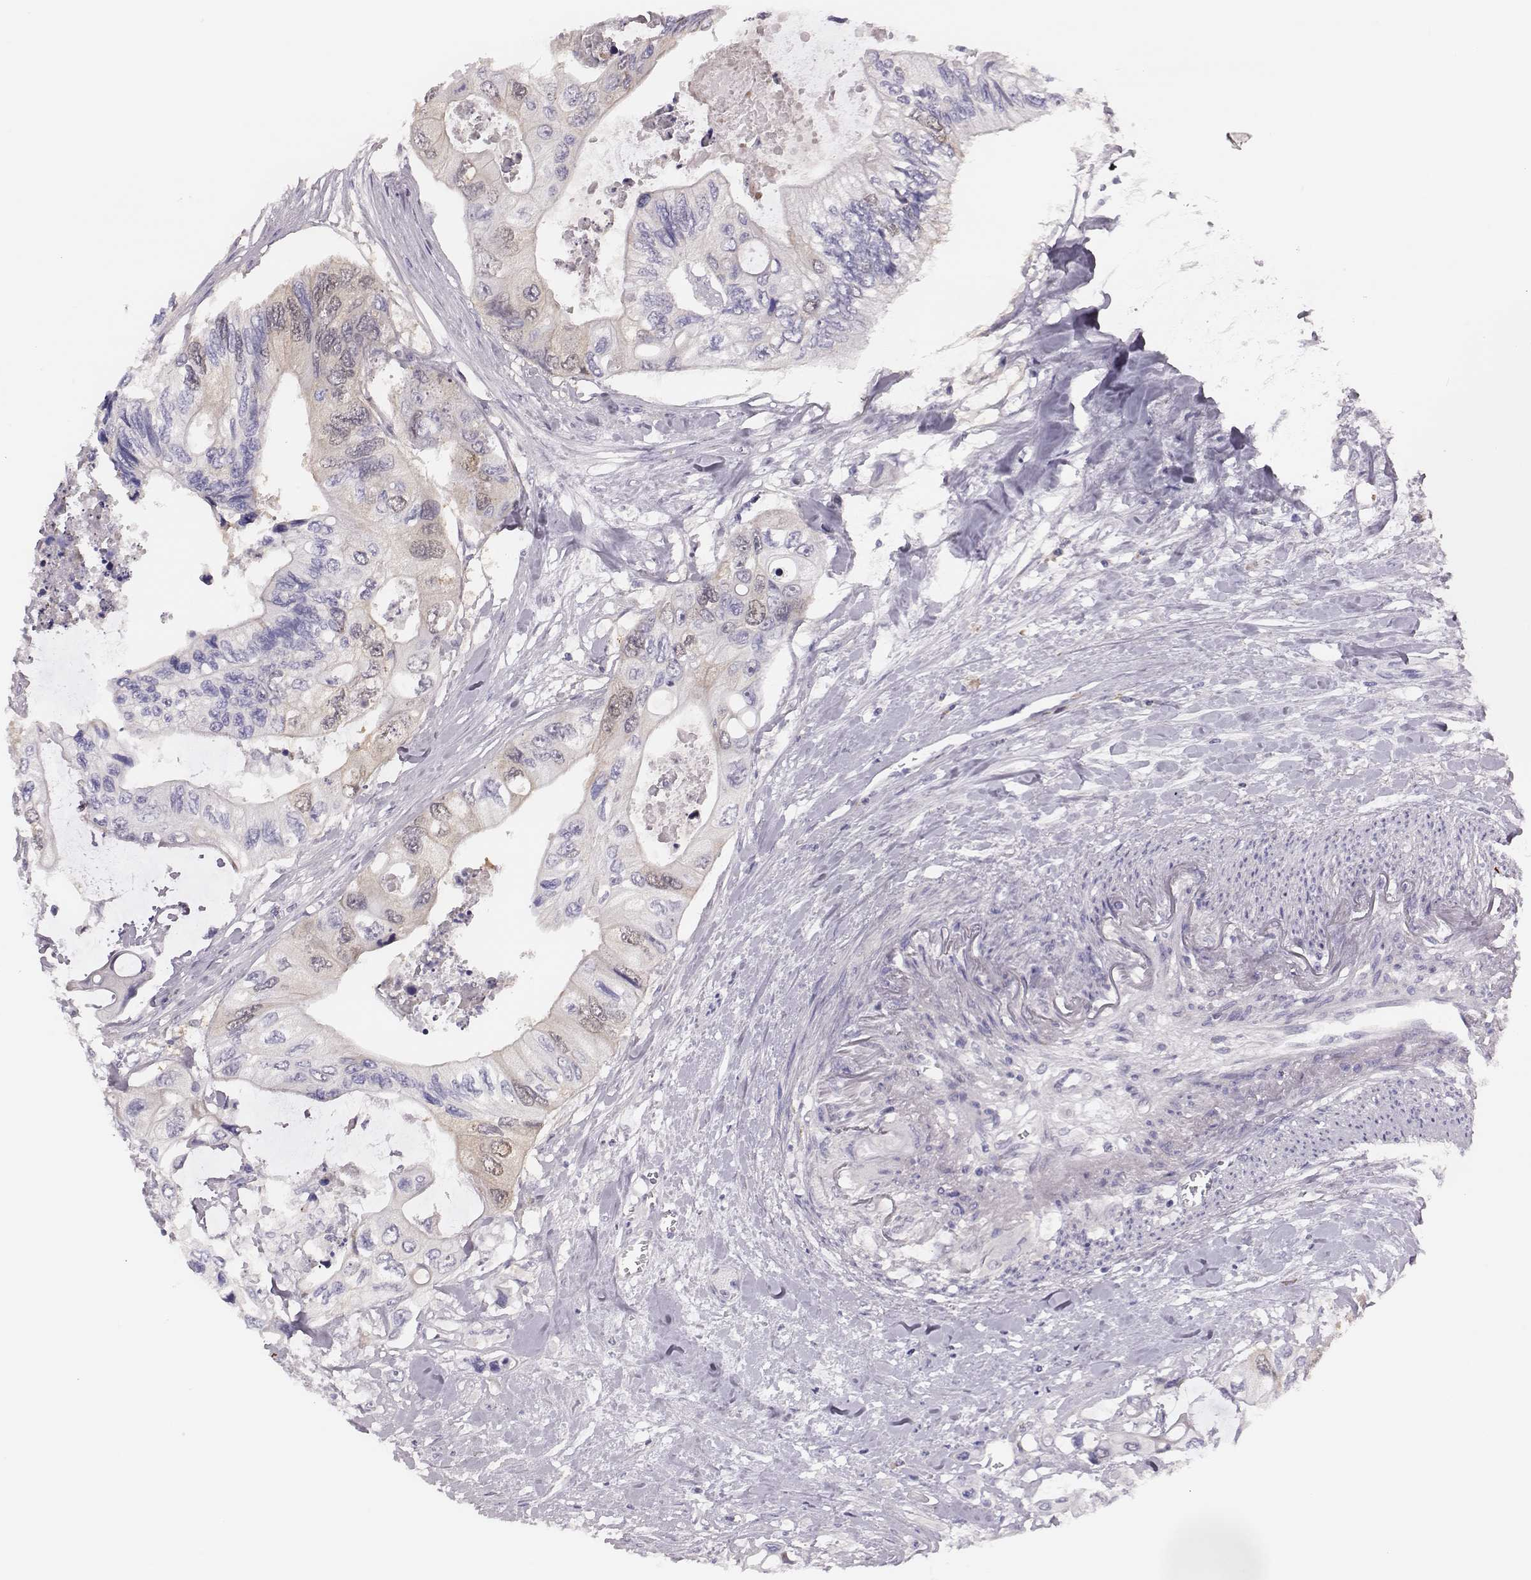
{"staining": {"intensity": "negative", "quantity": "none", "location": "none"}, "tissue": "colorectal cancer", "cell_type": "Tumor cells", "image_type": "cancer", "snomed": [{"axis": "morphology", "description": "Adenocarcinoma, NOS"}, {"axis": "topography", "description": "Rectum"}], "caption": "IHC of human colorectal cancer (adenocarcinoma) demonstrates no positivity in tumor cells.", "gene": "PBK", "patient": {"sex": "male", "age": 63}}